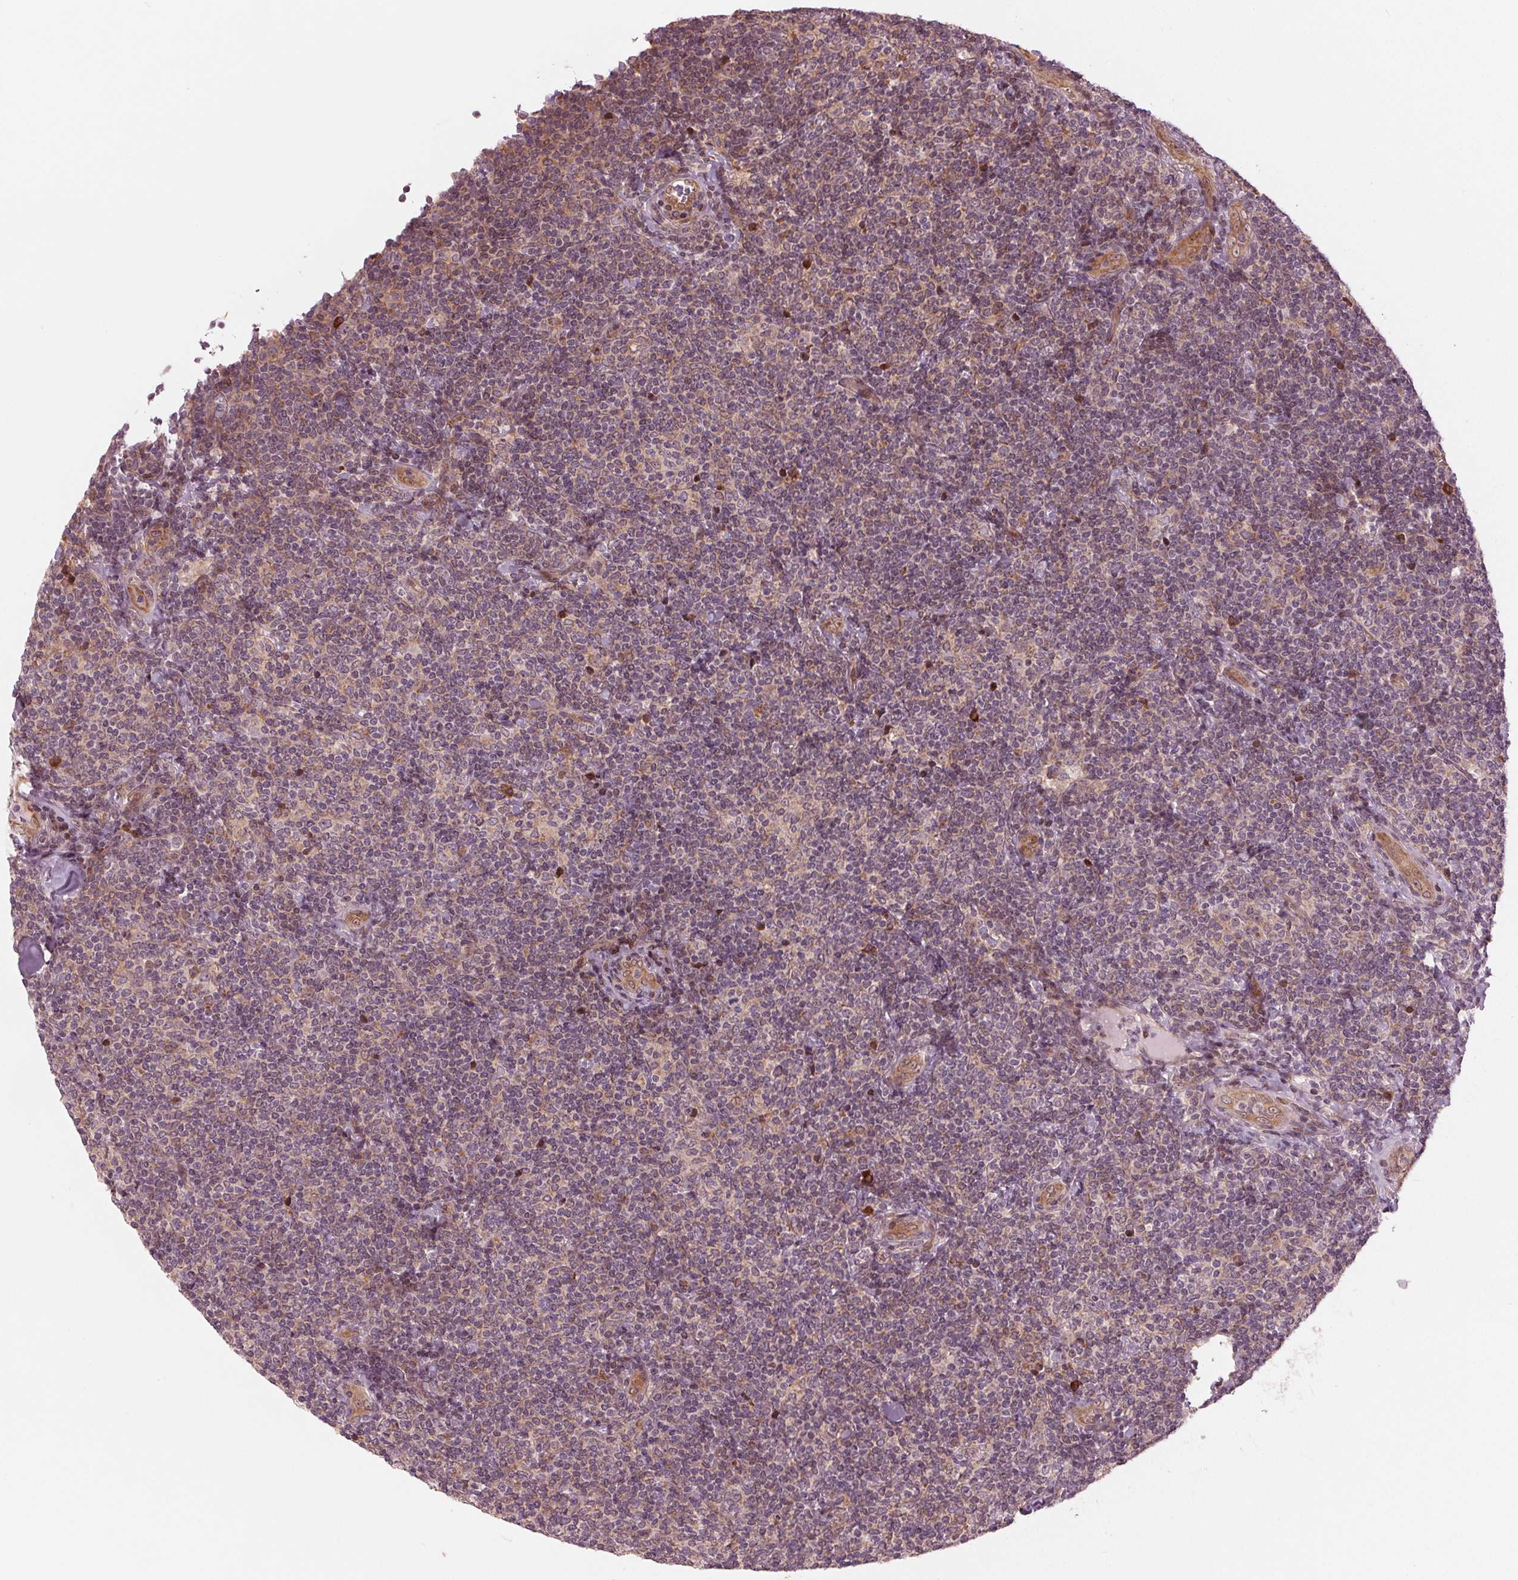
{"staining": {"intensity": "negative", "quantity": "none", "location": "none"}, "tissue": "lymphoma", "cell_type": "Tumor cells", "image_type": "cancer", "snomed": [{"axis": "morphology", "description": "Malignant lymphoma, non-Hodgkin's type, Low grade"}, {"axis": "topography", "description": "Lymph node"}], "caption": "Tumor cells show no significant staining in lymphoma.", "gene": "CMIP", "patient": {"sex": "female", "age": 56}}